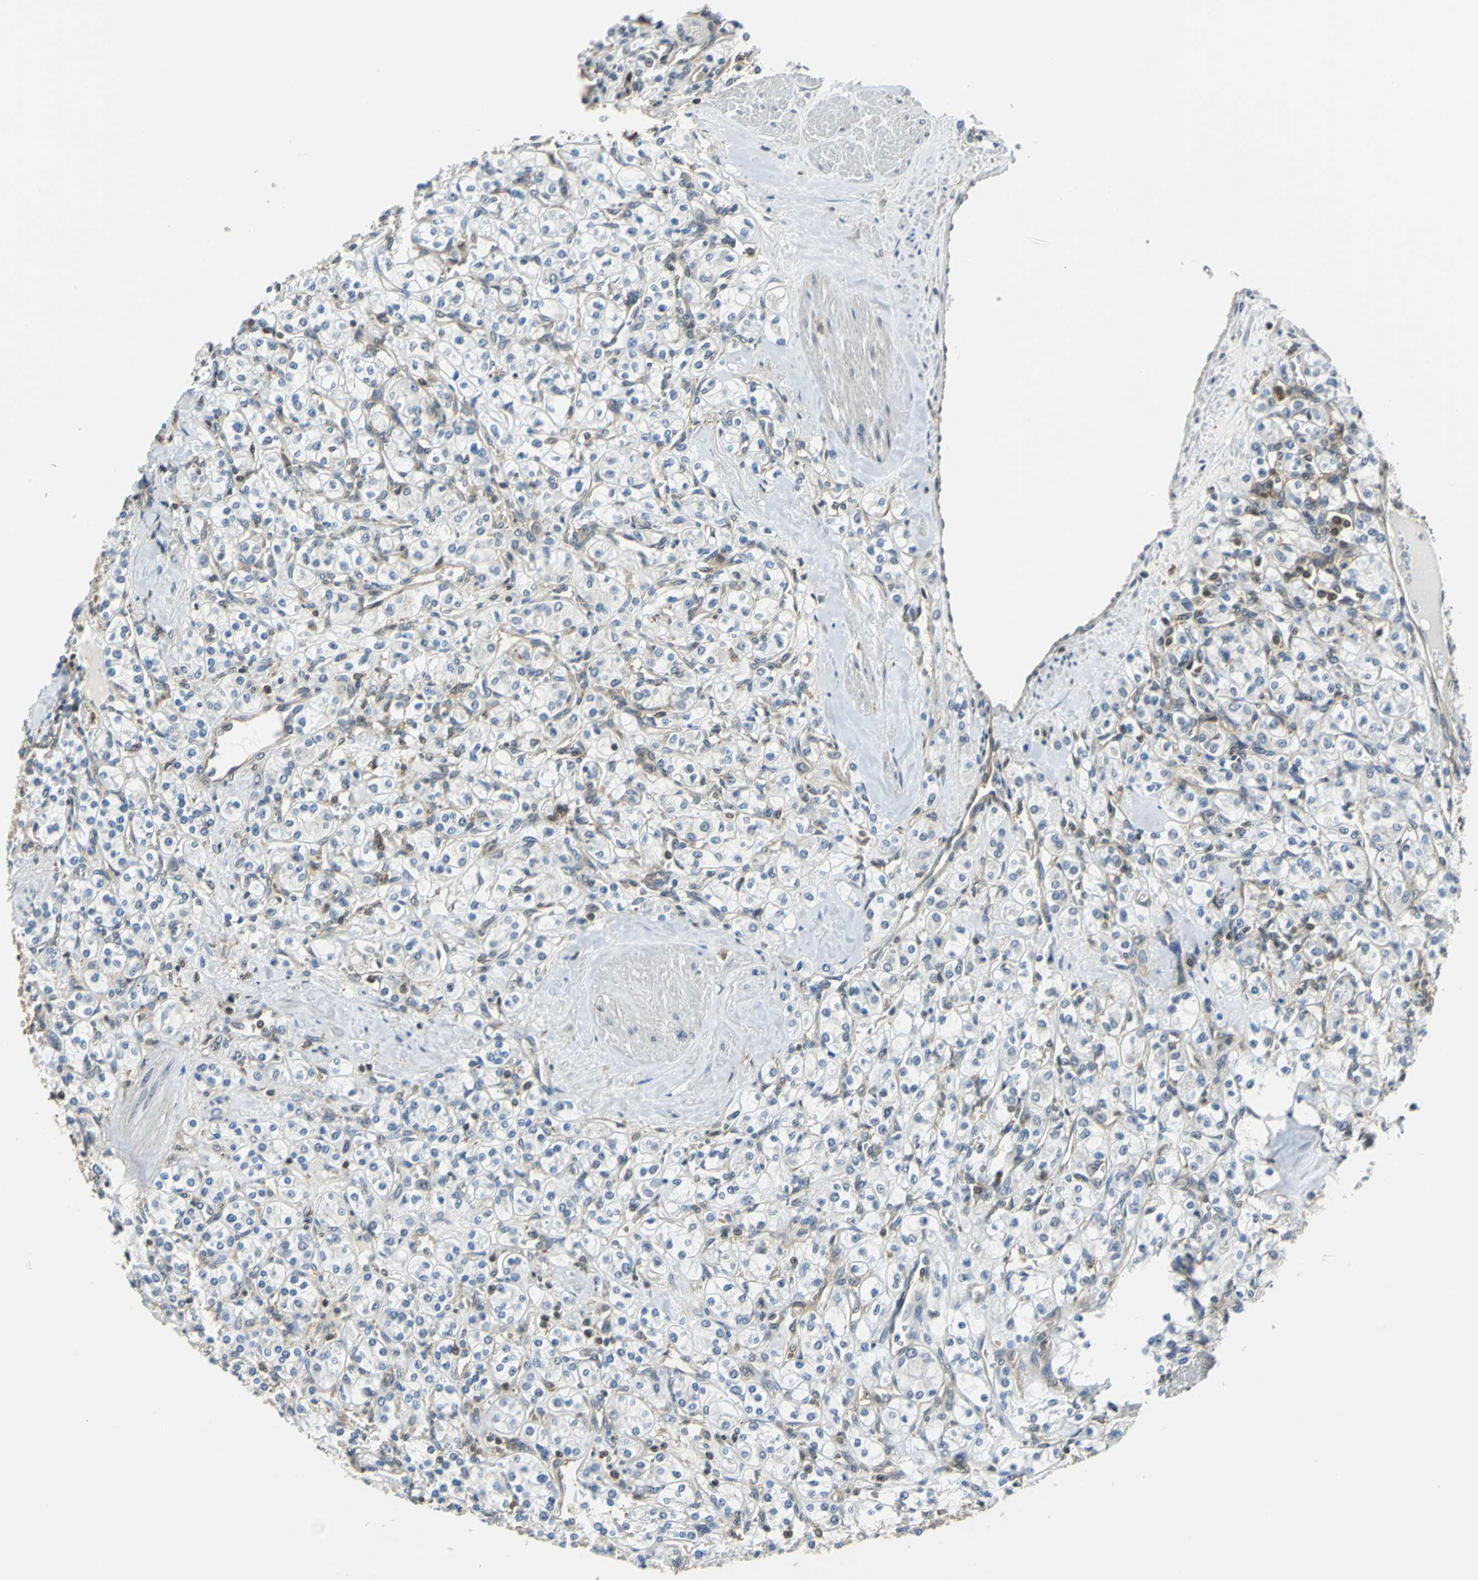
{"staining": {"intensity": "weak", "quantity": "<25%", "location": "cytoplasmic/membranous"}, "tissue": "renal cancer", "cell_type": "Tumor cells", "image_type": "cancer", "snomed": [{"axis": "morphology", "description": "Adenocarcinoma, NOS"}, {"axis": "topography", "description": "Kidney"}], "caption": "There is no significant positivity in tumor cells of renal adenocarcinoma.", "gene": "ARPC3", "patient": {"sex": "male", "age": 77}}